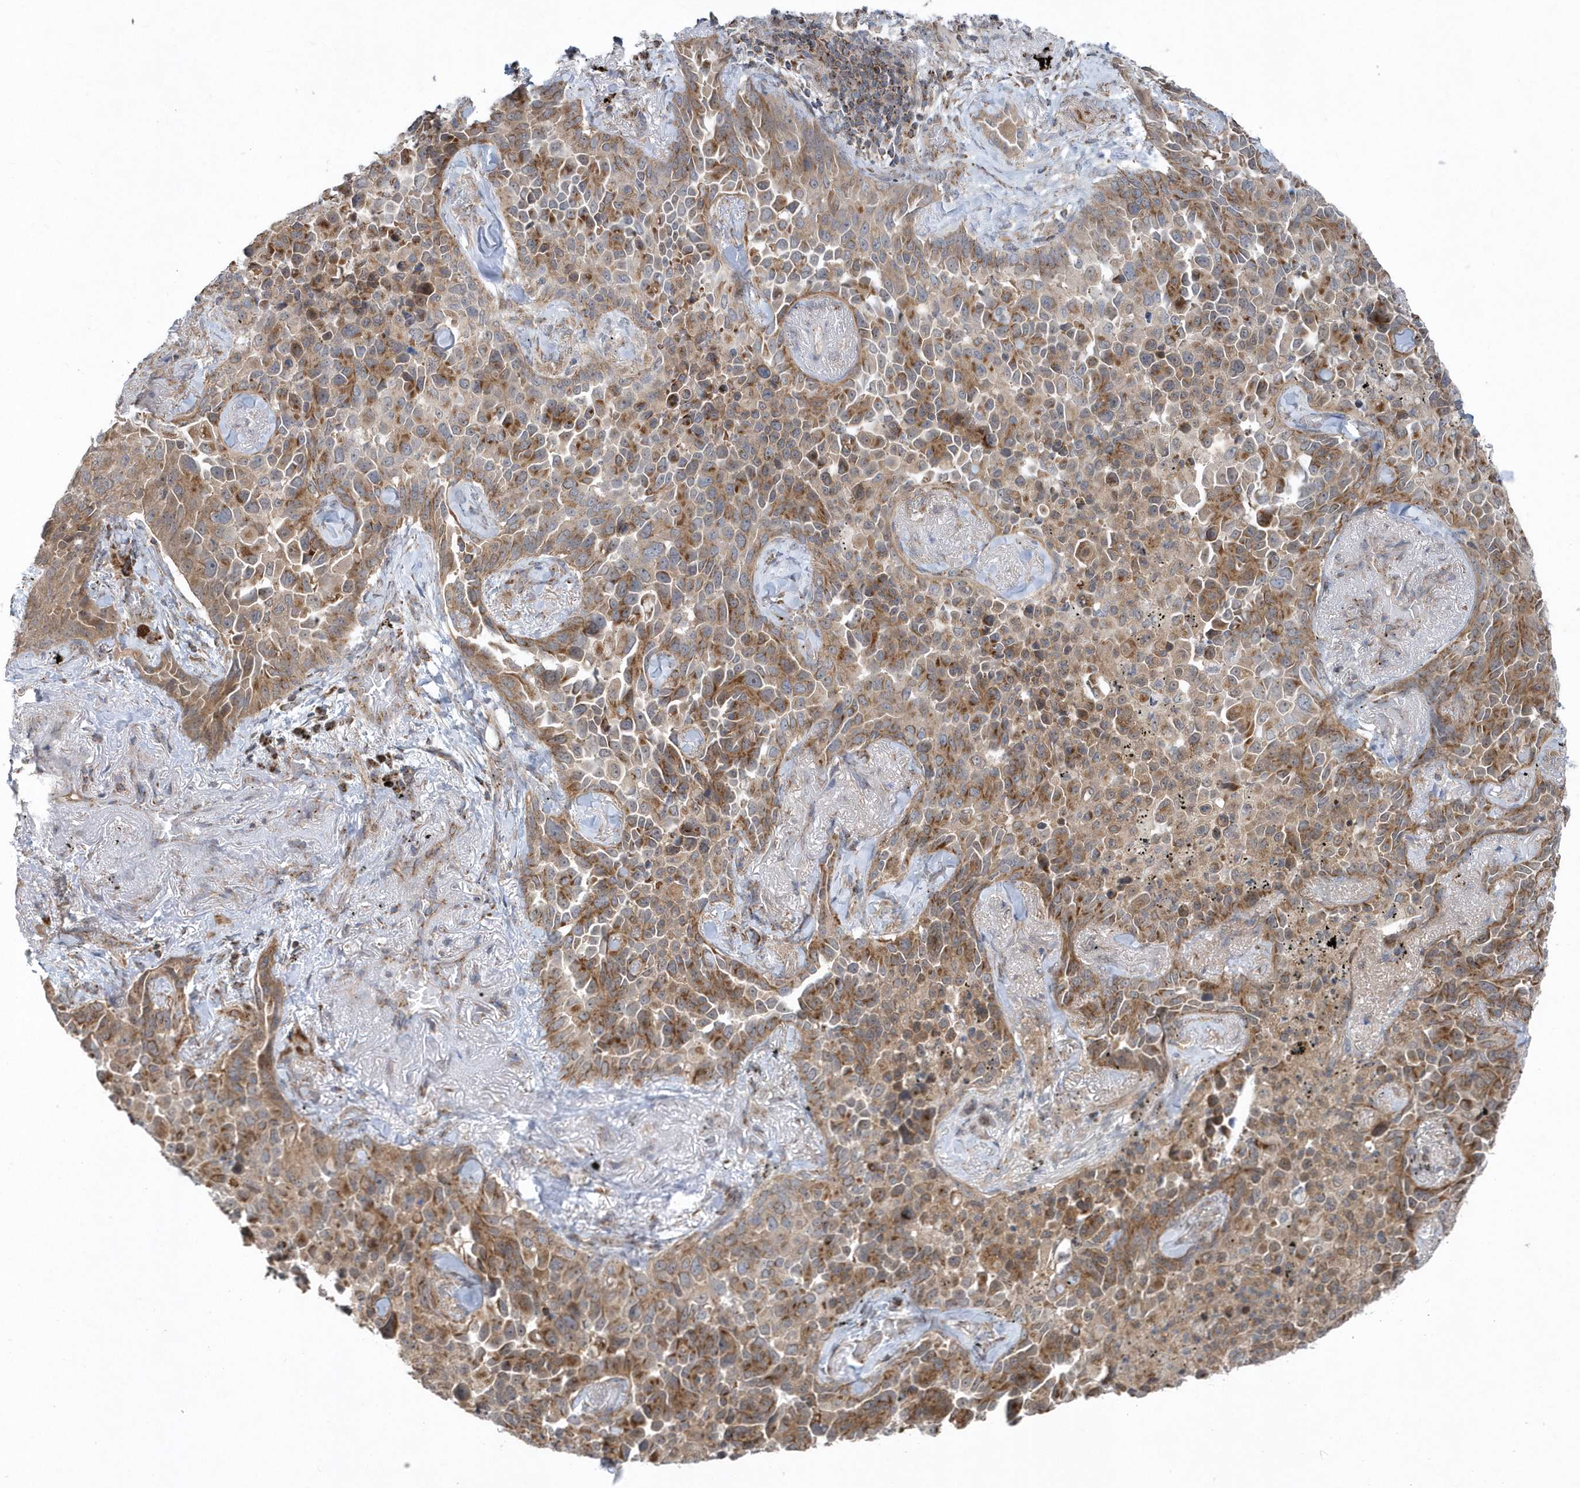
{"staining": {"intensity": "moderate", "quantity": ">75%", "location": "cytoplasmic/membranous"}, "tissue": "lung cancer", "cell_type": "Tumor cells", "image_type": "cancer", "snomed": [{"axis": "morphology", "description": "Adenocarcinoma, NOS"}, {"axis": "topography", "description": "Lung"}], "caption": "About >75% of tumor cells in lung cancer reveal moderate cytoplasmic/membranous protein expression as visualized by brown immunohistochemical staining.", "gene": "PPP1R7", "patient": {"sex": "female", "age": 67}}